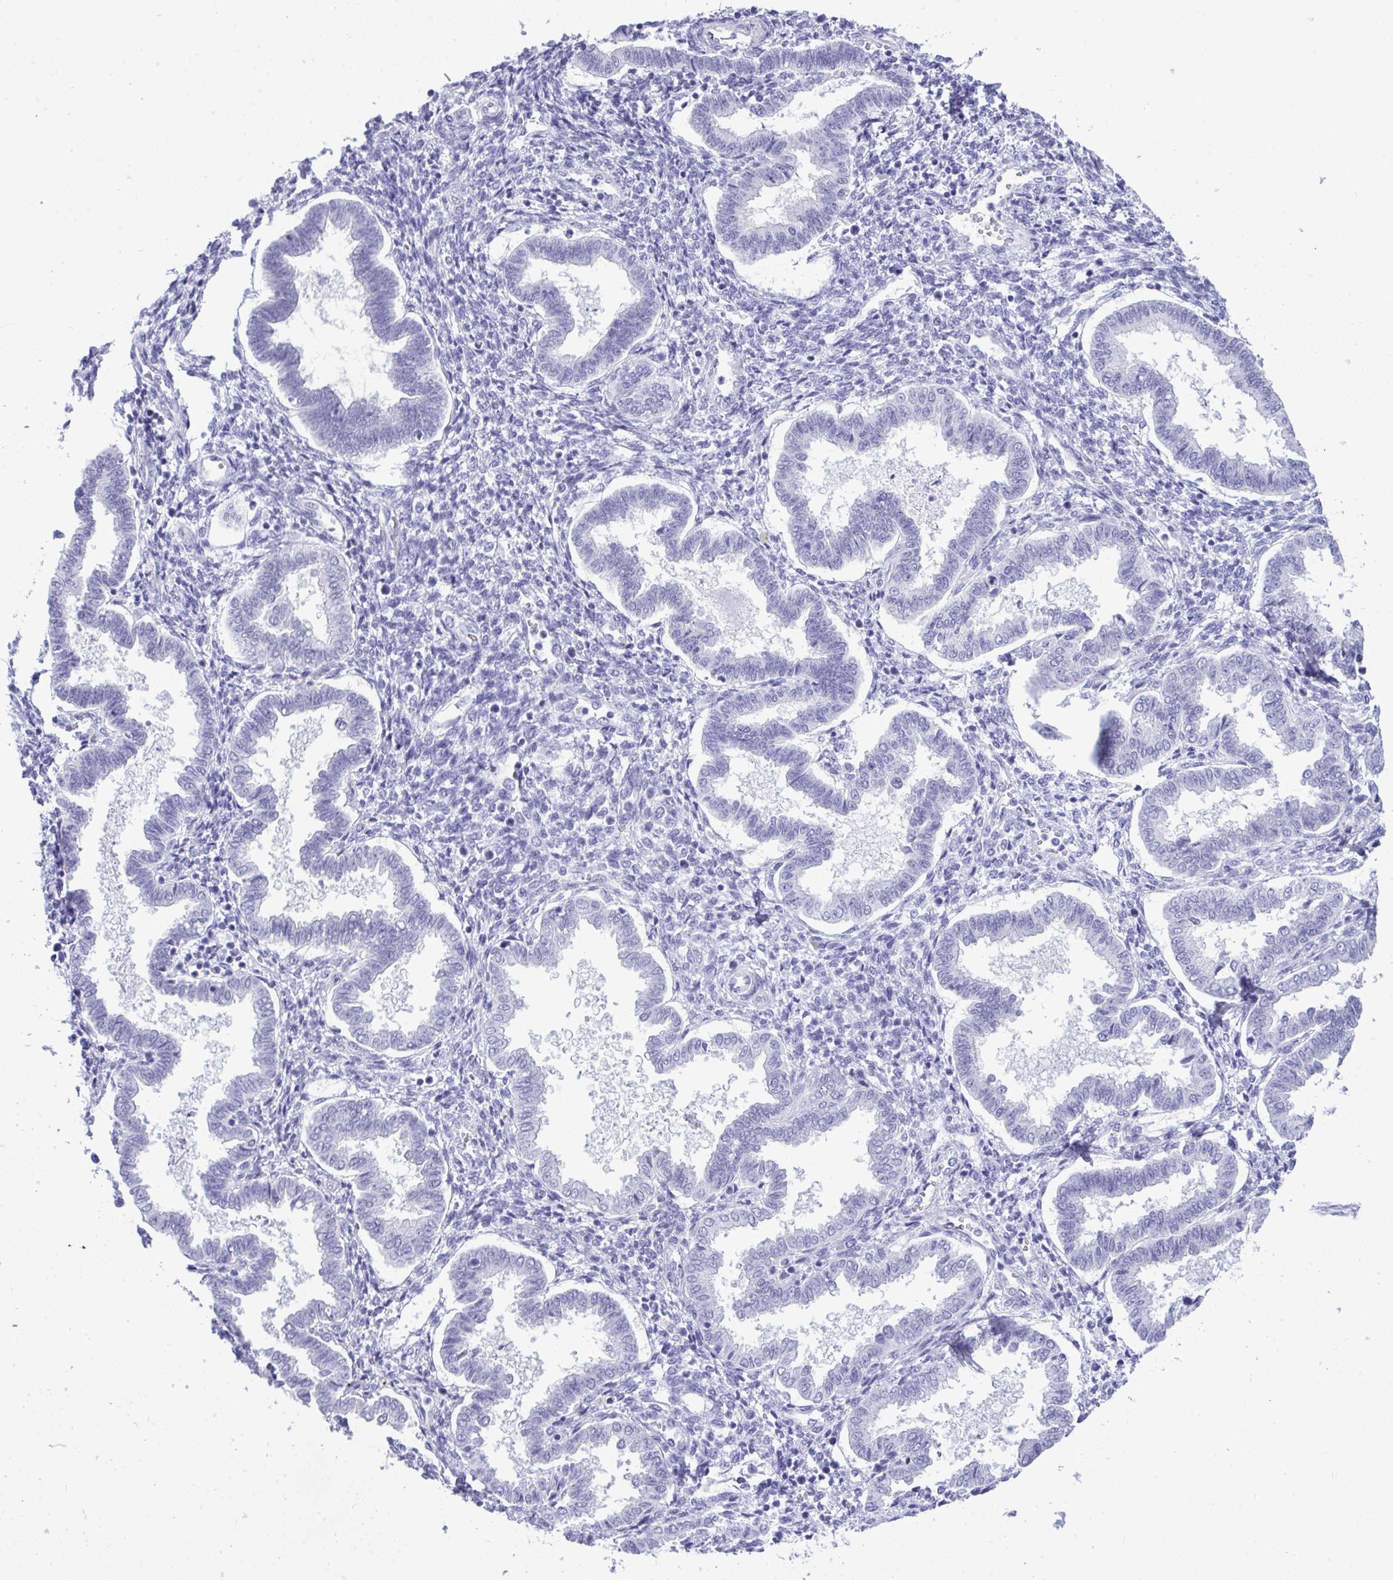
{"staining": {"intensity": "negative", "quantity": "none", "location": "none"}, "tissue": "endometrium", "cell_type": "Cells in endometrial stroma", "image_type": "normal", "snomed": [{"axis": "morphology", "description": "Normal tissue, NOS"}, {"axis": "topography", "description": "Endometrium"}], "caption": "Human endometrium stained for a protein using immunohistochemistry displays no expression in cells in endometrial stroma.", "gene": "PRM2", "patient": {"sex": "female", "age": 24}}